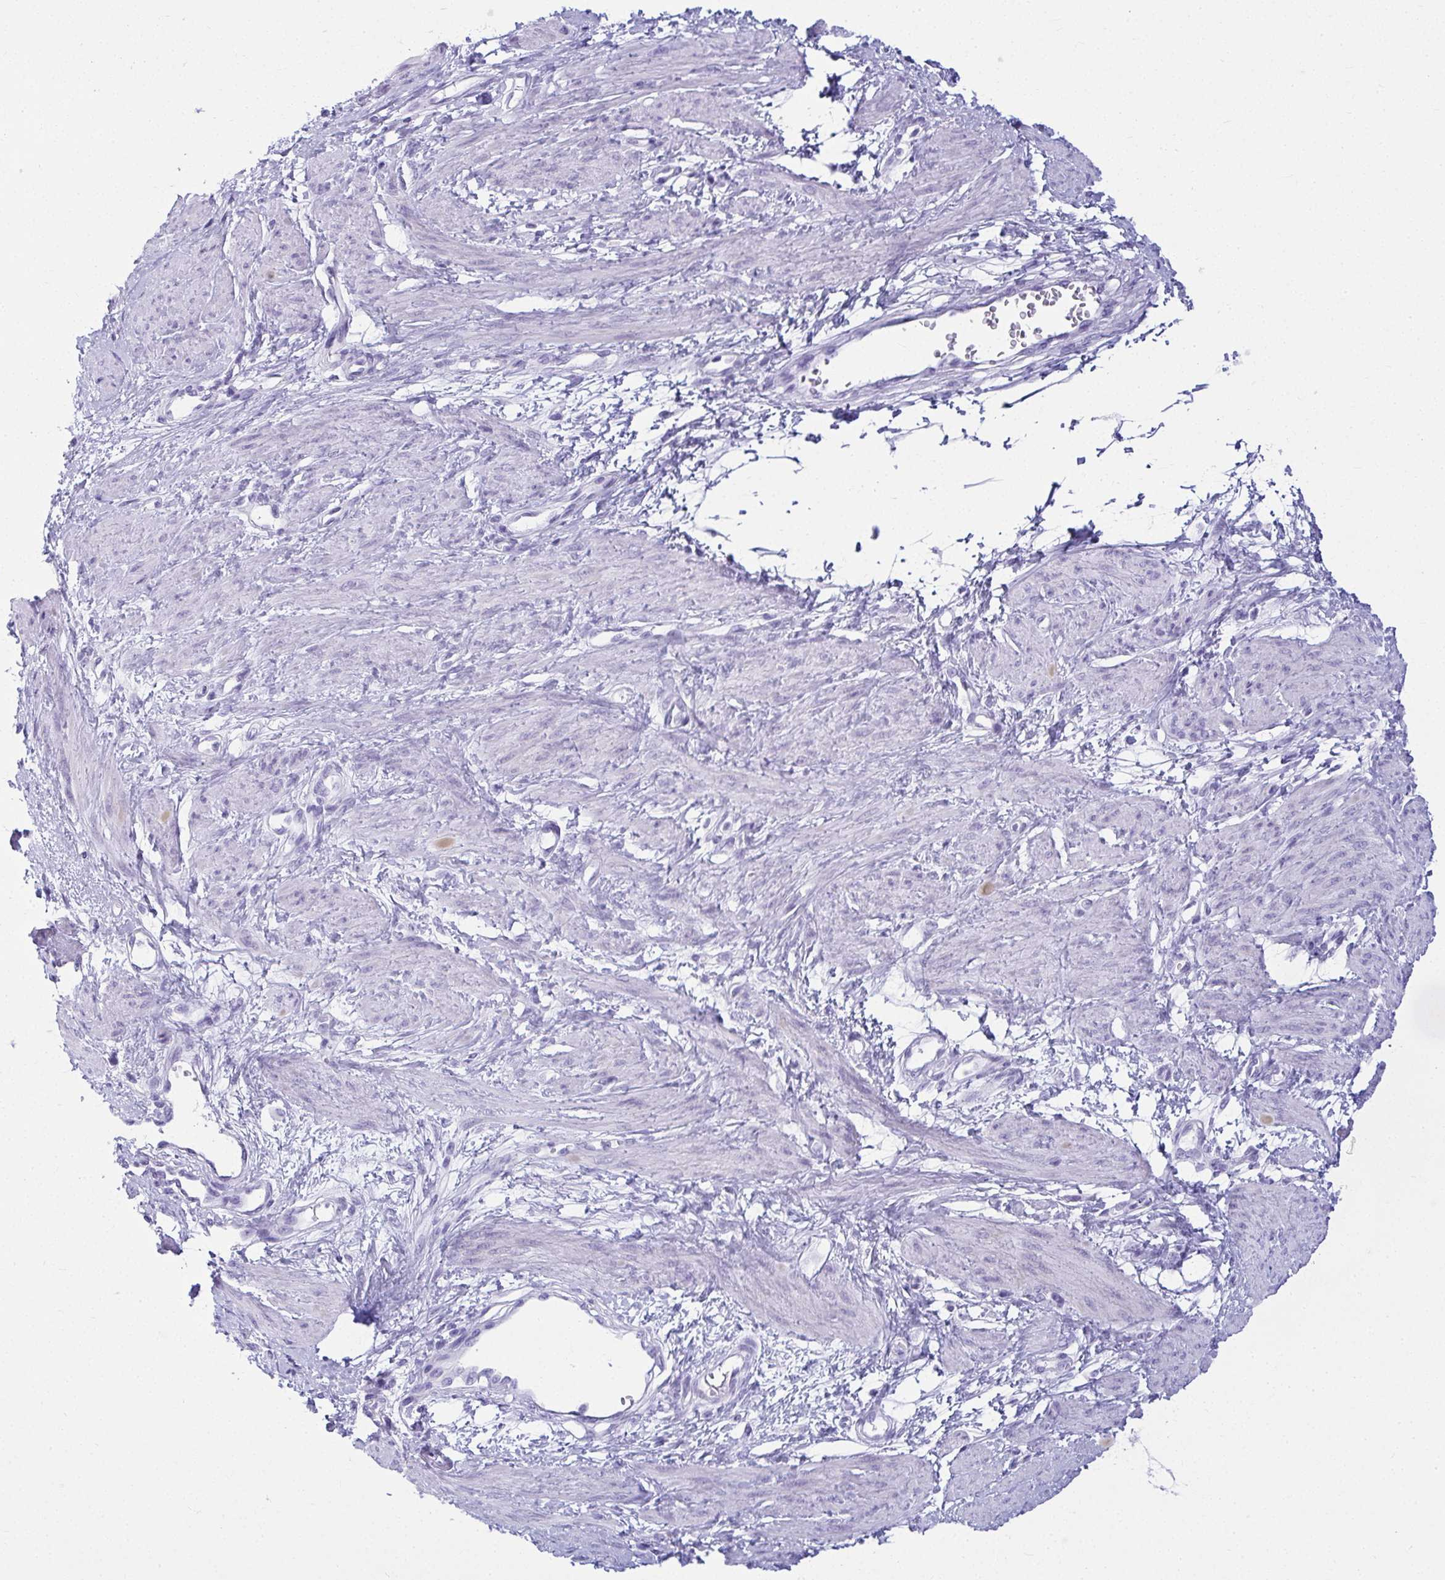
{"staining": {"intensity": "negative", "quantity": "none", "location": "none"}, "tissue": "smooth muscle", "cell_type": "Smooth muscle cells", "image_type": "normal", "snomed": [{"axis": "morphology", "description": "Normal tissue, NOS"}, {"axis": "topography", "description": "Smooth muscle"}, {"axis": "topography", "description": "Uterus"}], "caption": "This is an immunohistochemistry (IHC) photomicrograph of unremarkable smooth muscle. There is no staining in smooth muscle cells.", "gene": "CLGN", "patient": {"sex": "female", "age": 39}}